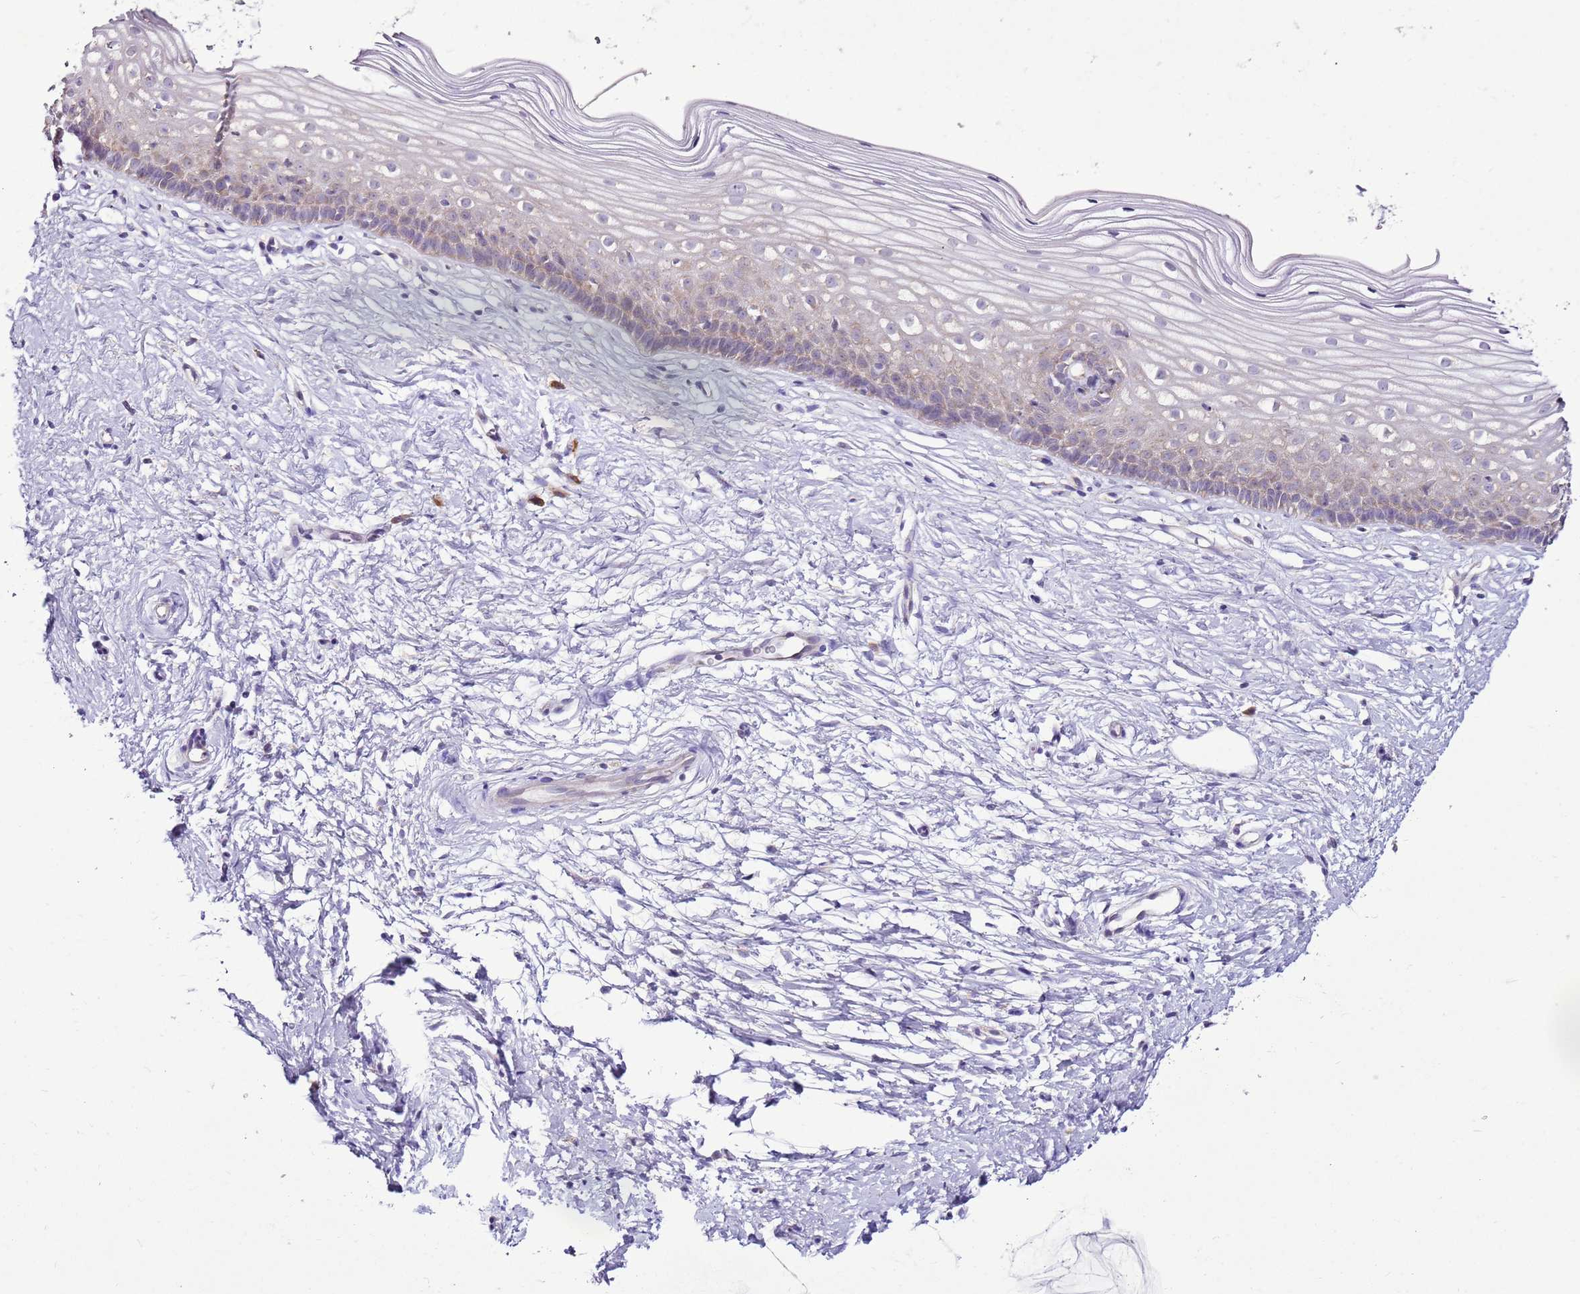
{"staining": {"intensity": "moderate", "quantity": "<25%", "location": "cytoplasmic/membranous"}, "tissue": "cervix", "cell_type": "Glandular cells", "image_type": "normal", "snomed": [{"axis": "morphology", "description": "Normal tissue, NOS"}, {"axis": "topography", "description": "Cervix"}], "caption": "Cervix stained with a brown dye exhibits moderate cytoplasmic/membranous positive positivity in approximately <25% of glandular cells.", "gene": "MRPL36", "patient": {"sex": "female", "age": 40}}